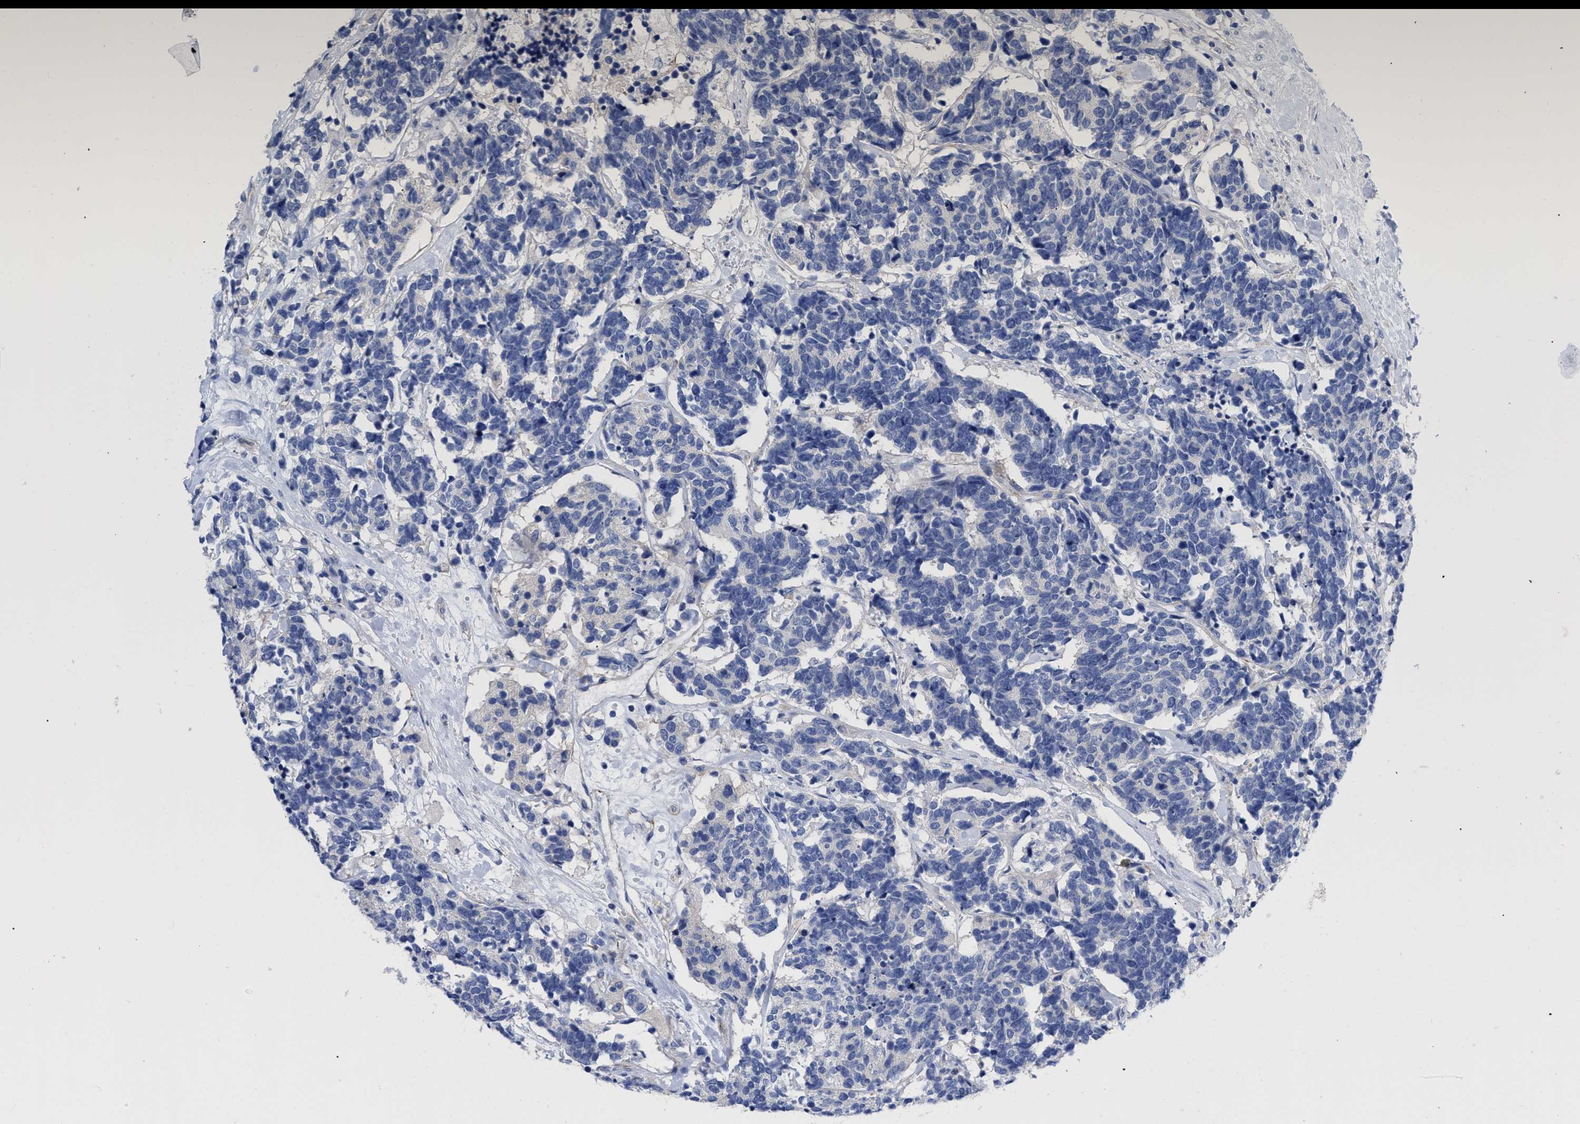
{"staining": {"intensity": "negative", "quantity": "none", "location": "none"}, "tissue": "carcinoid", "cell_type": "Tumor cells", "image_type": "cancer", "snomed": [{"axis": "morphology", "description": "Carcinoma, NOS"}, {"axis": "morphology", "description": "Carcinoid, malignant, NOS"}, {"axis": "topography", "description": "Urinary bladder"}], "caption": "Carcinoid was stained to show a protein in brown. There is no significant expression in tumor cells.", "gene": "IRAG2", "patient": {"sex": "male", "age": 57}}